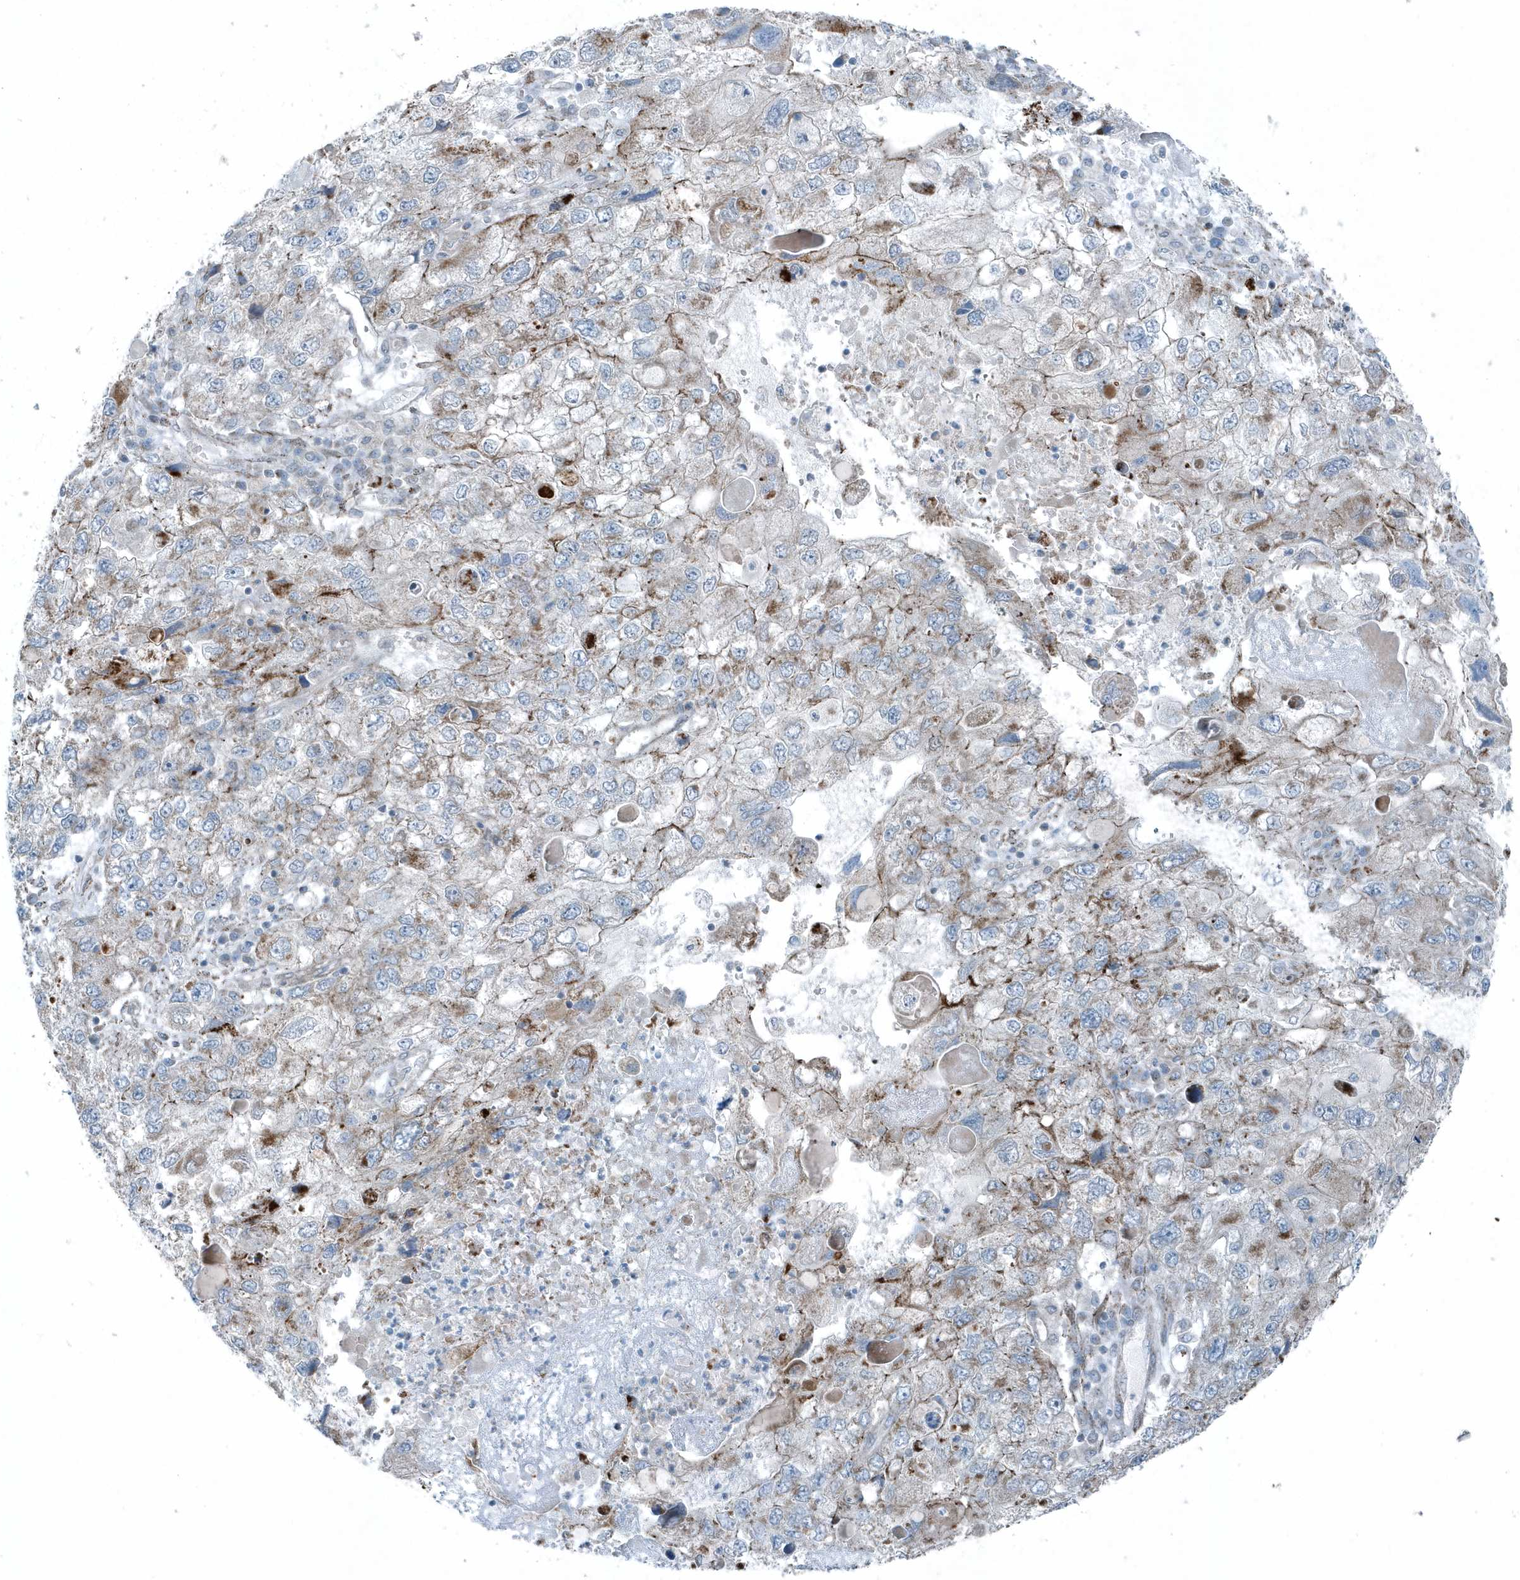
{"staining": {"intensity": "moderate", "quantity": "<25%", "location": "cytoplasmic/membranous"}, "tissue": "endometrial cancer", "cell_type": "Tumor cells", "image_type": "cancer", "snomed": [{"axis": "morphology", "description": "Adenocarcinoma, NOS"}, {"axis": "topography", "description": "Endometrium"}], "caption": "DAB immunohistochemical staining of adenocarcinoma (endometrial) demonstrates moderate cytoplasmic/membranous protein staining in about <25% of tumor cells.", "gene": "GCC2", "patient": {"sex": "female", "age": 49}}